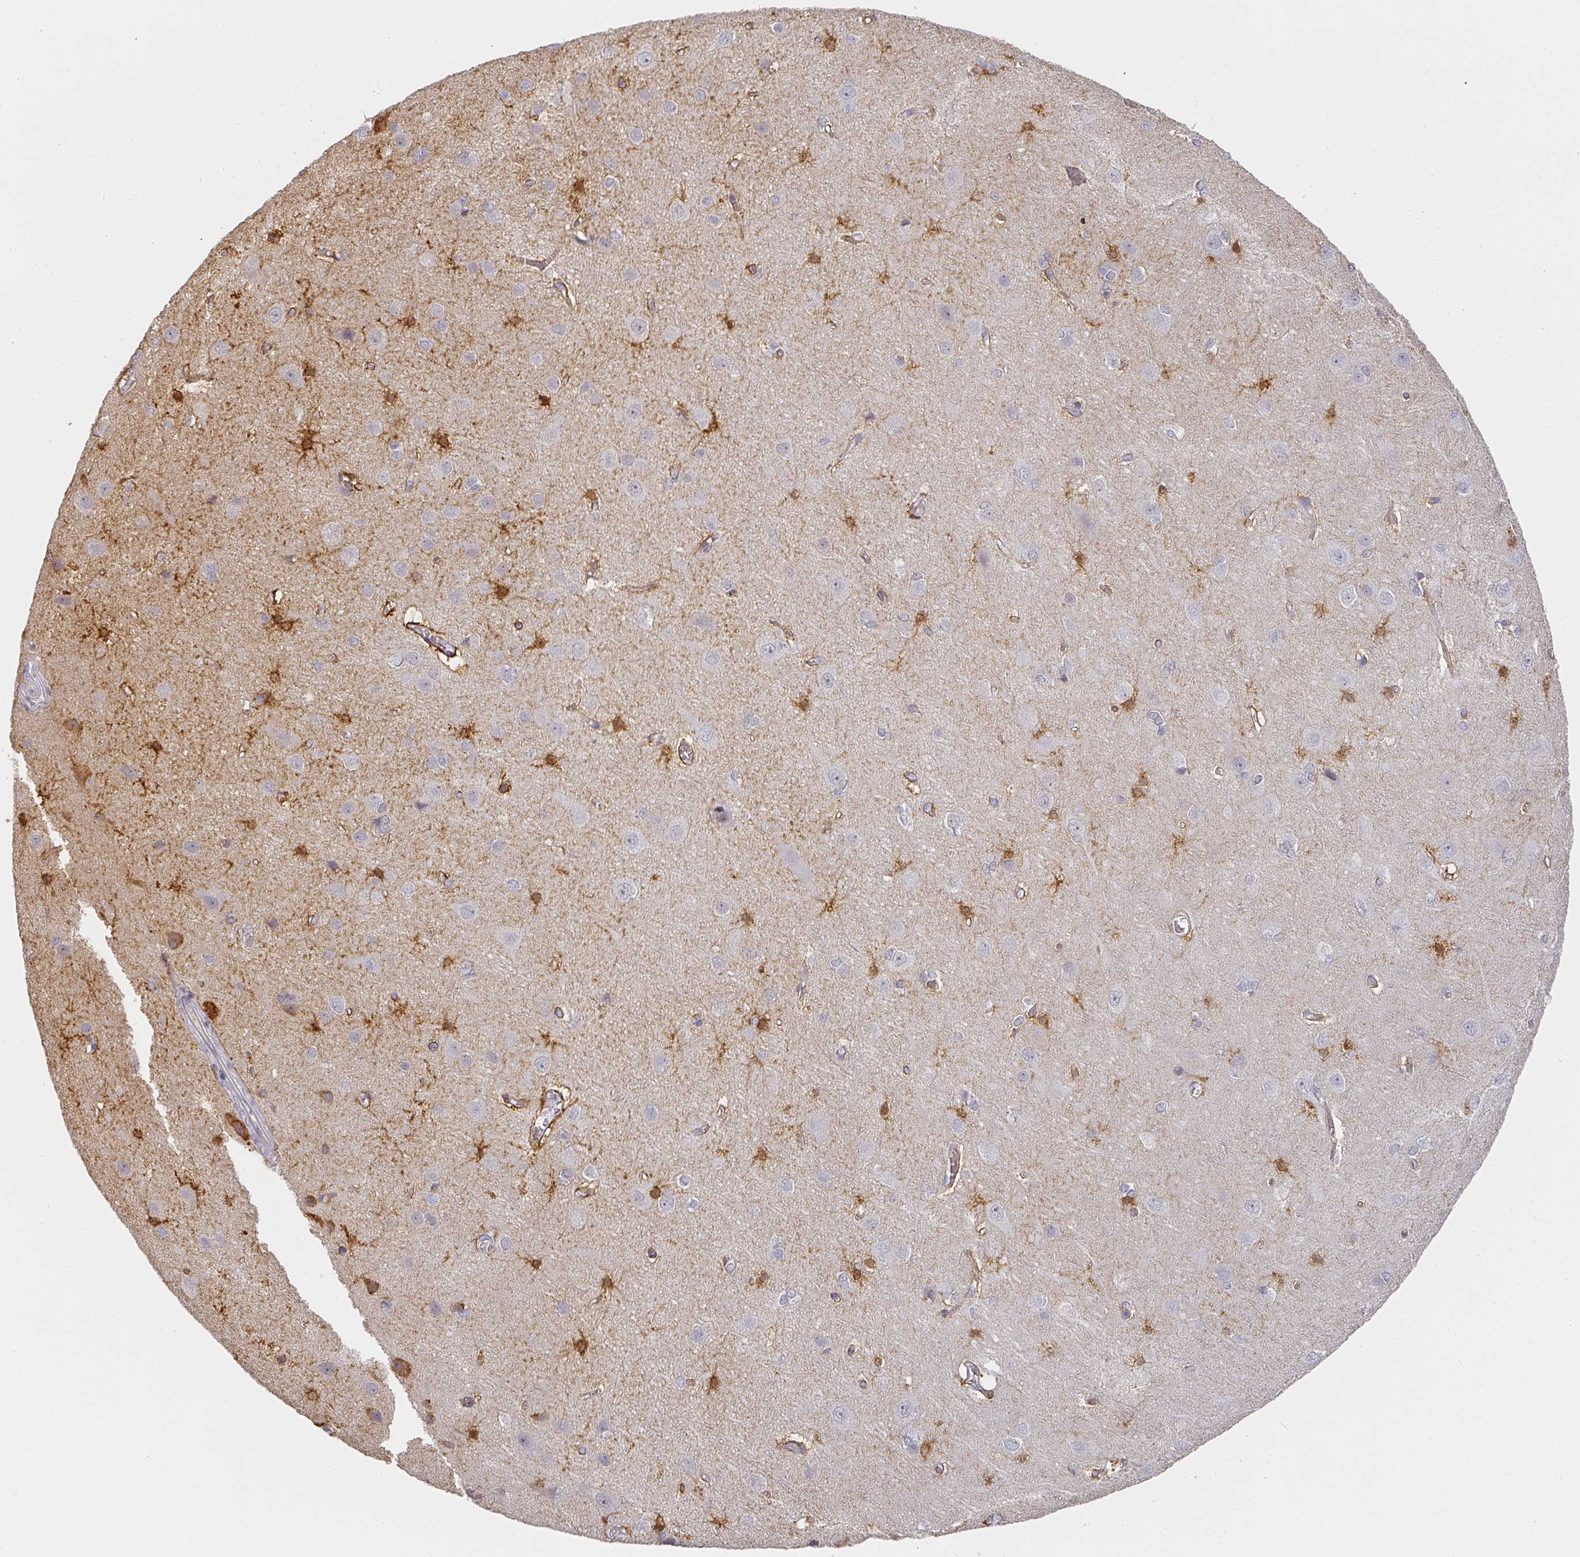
{"staining": {"intensity": "negative", "quantity": "none", "location": "none"}, "tissue": "cerebral cortex", "cell_type": "Endothelial cells", "image_type": "normal", "snomed": [{"axis": "morphology", "description": "Normal tissue, NOS"}, {"axis": "topography", "description": "Cerebral cortex"}], "caption": "The histopathology image exhibits no significant staining in endothelial cells of cerebral cortex.", "gene": "SHISA2", "patient": {"sex": "male", "age": 37}}